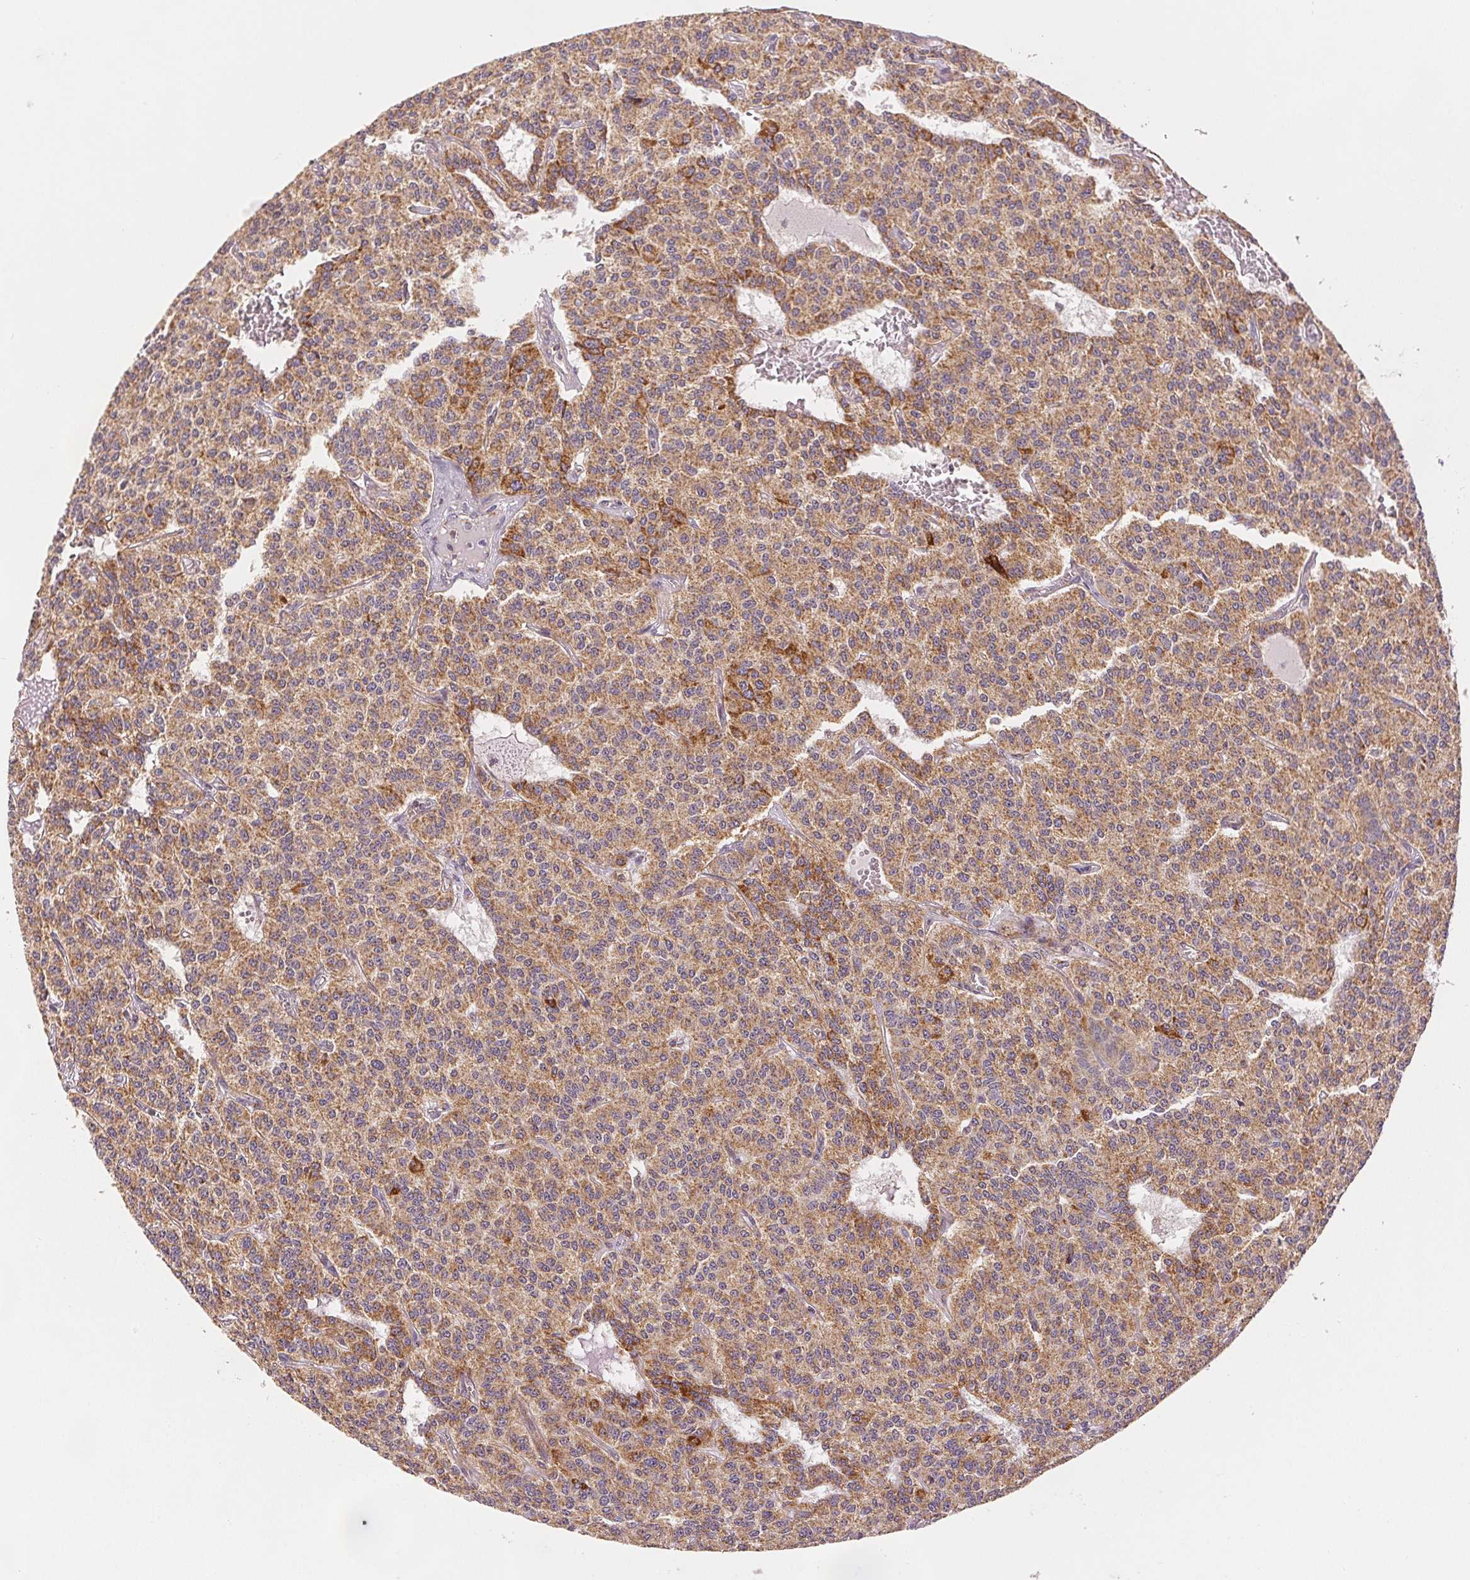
{"staining": {"intensity": "moderate", "quantity": ">75%", "location": "cytoplasmic/membranous"}, "tissue": "carcinoid", "cell_type": "Tumor cells", "image_type": "cancer", "snomed": [{"axis": "morphology", "description": "Carcinoid, malignant, NOS"}, {"axis": "topography", "description": "Lung"}], "caption": "A histopathology image of carcinoid stained for a protein shows moderate cytoplasmic/membranous brown staining in tumor cells. Ihc stains the protein in brown and the nuclei are stained blue.", "gene": "SDHB", "patient": {"sex": "female", "age": 71}}